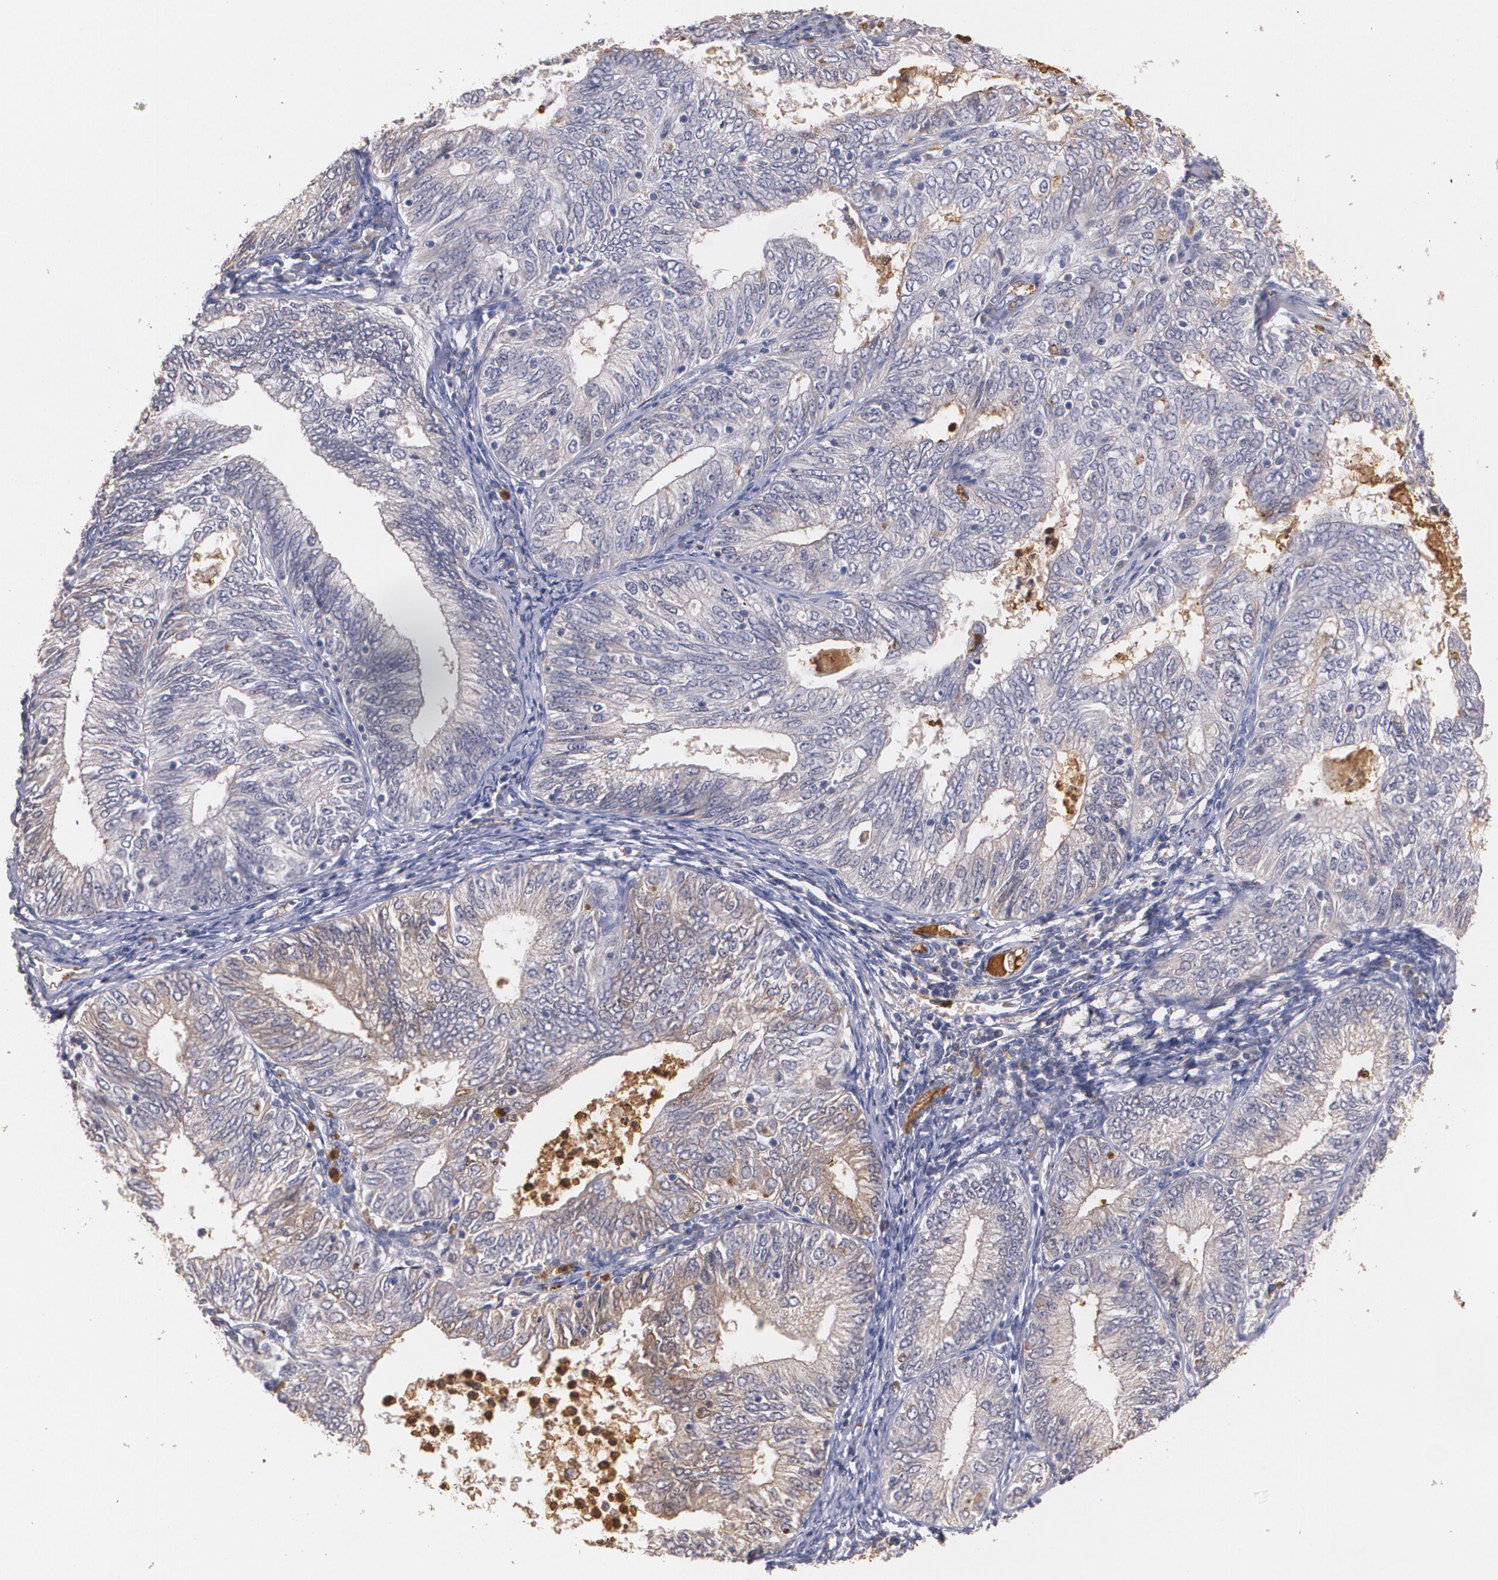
{"staining": {"intensity": "weak", "quantity": "25%-75%", "location": "cytoplasmic/membranous"}, "tissue": "endometrial cancer", "cell_type": "Tumor cells", "image_type": "cancer", "snomed": [{"axis": "morphology", "description": "Adenocarcinoma, NOS"}, {"axis": "topography", "description": "Endometrium"}], "caption": "Immunohistochemistry (DAB (3,3'-diaminobenzidine)) staining of endometrial cancer (adenocarcinoma) exhibits weak cytoplasmic/membranous protein positivity in about 25%-75% of tumor cells.", "gene": "PTS", "patient": {"sex": "female", "age": 69}}